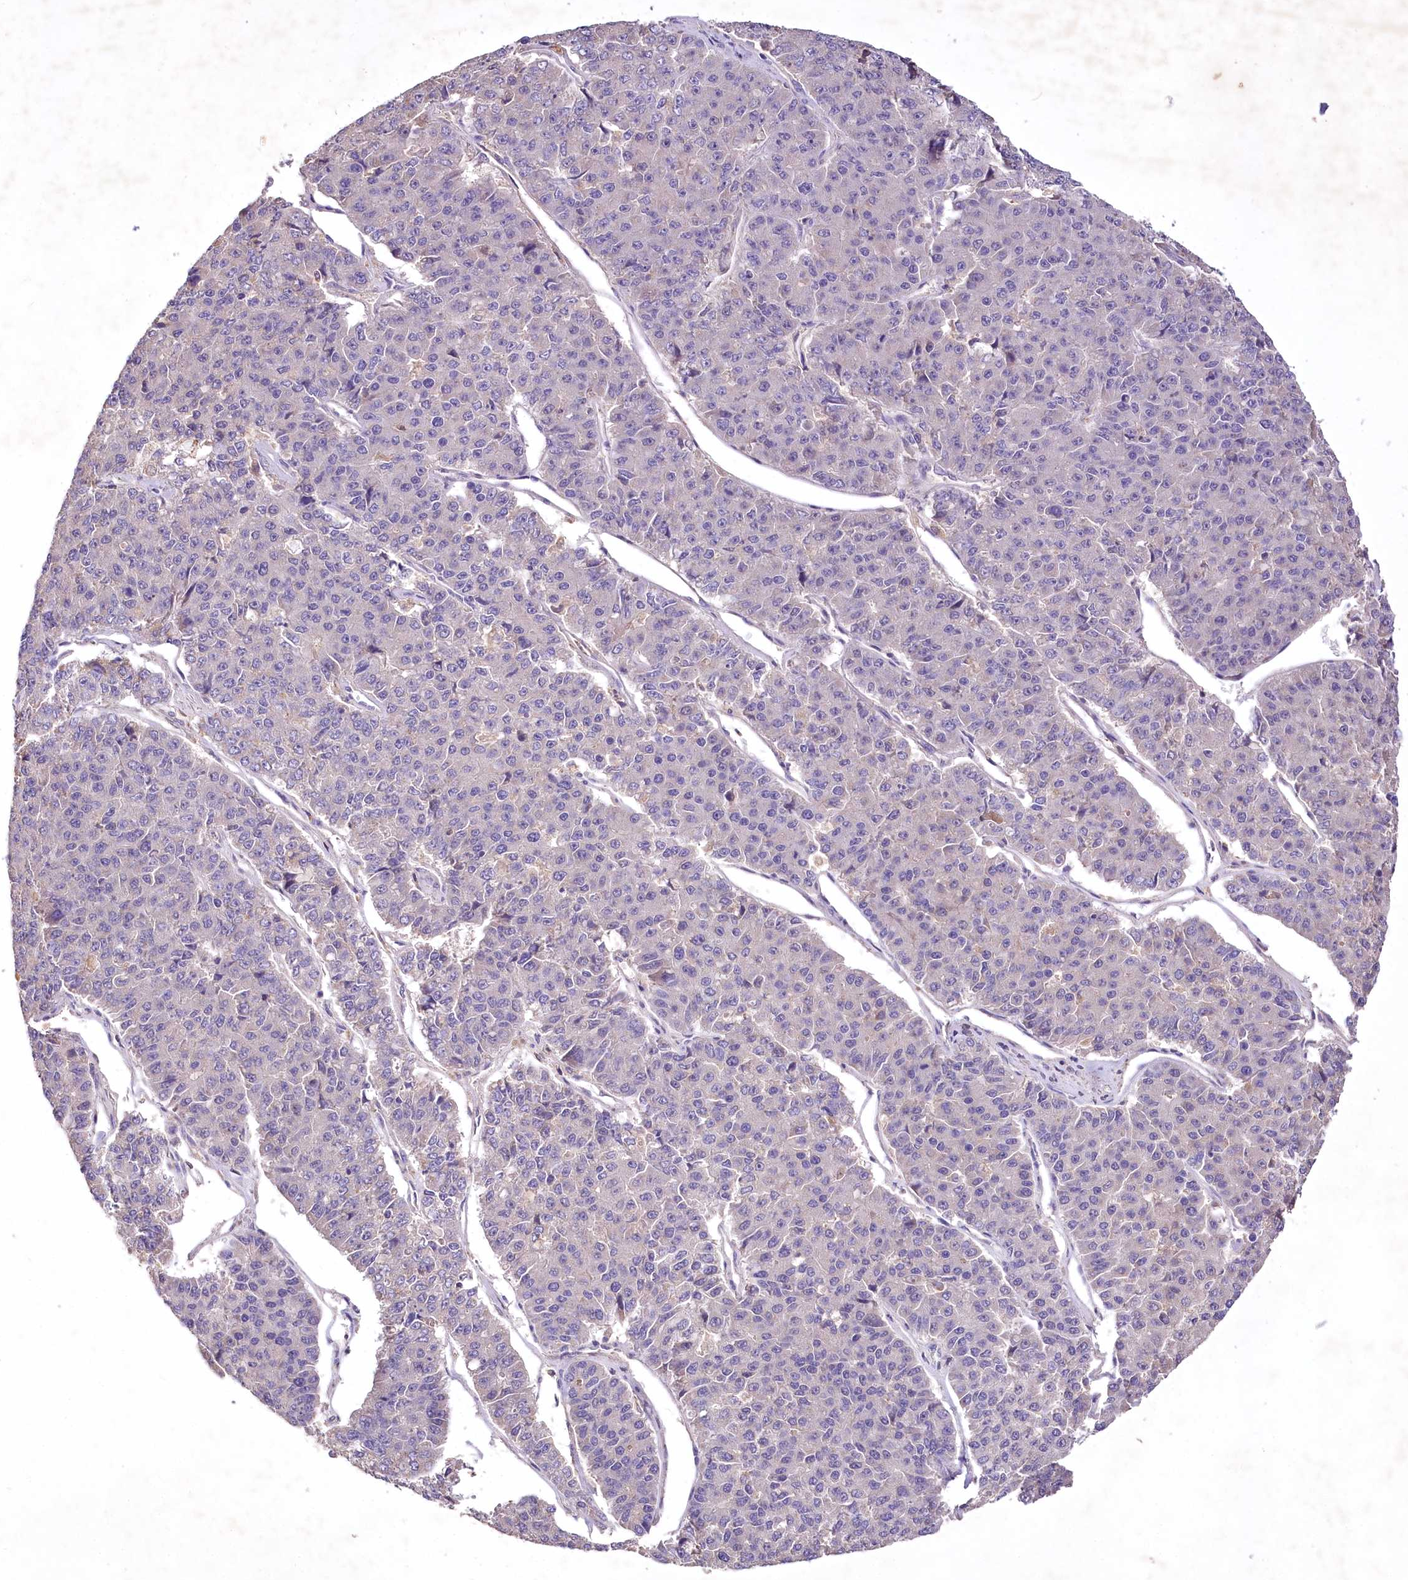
{"staining": {"intensity": "negative", "quantity": "none", "location": "none"}, "tissue": "pancreatic cancer", "cell_type": "Tumor cells", "image_type": "cancer", "snomed": [{"axis": "morphology", "description": "Adenocarcinoma, NOS"}, {"axis": "topography", "description": "Pancreas"}], "caption": "This is an immunohistochemistry (IHC) histopathology image of human pancreatic cancer (adenocarcinoma). There is no expression in tumor cells.", "gene": "PCYOX1L", "patient": {"sex": "male", "age": 50}}